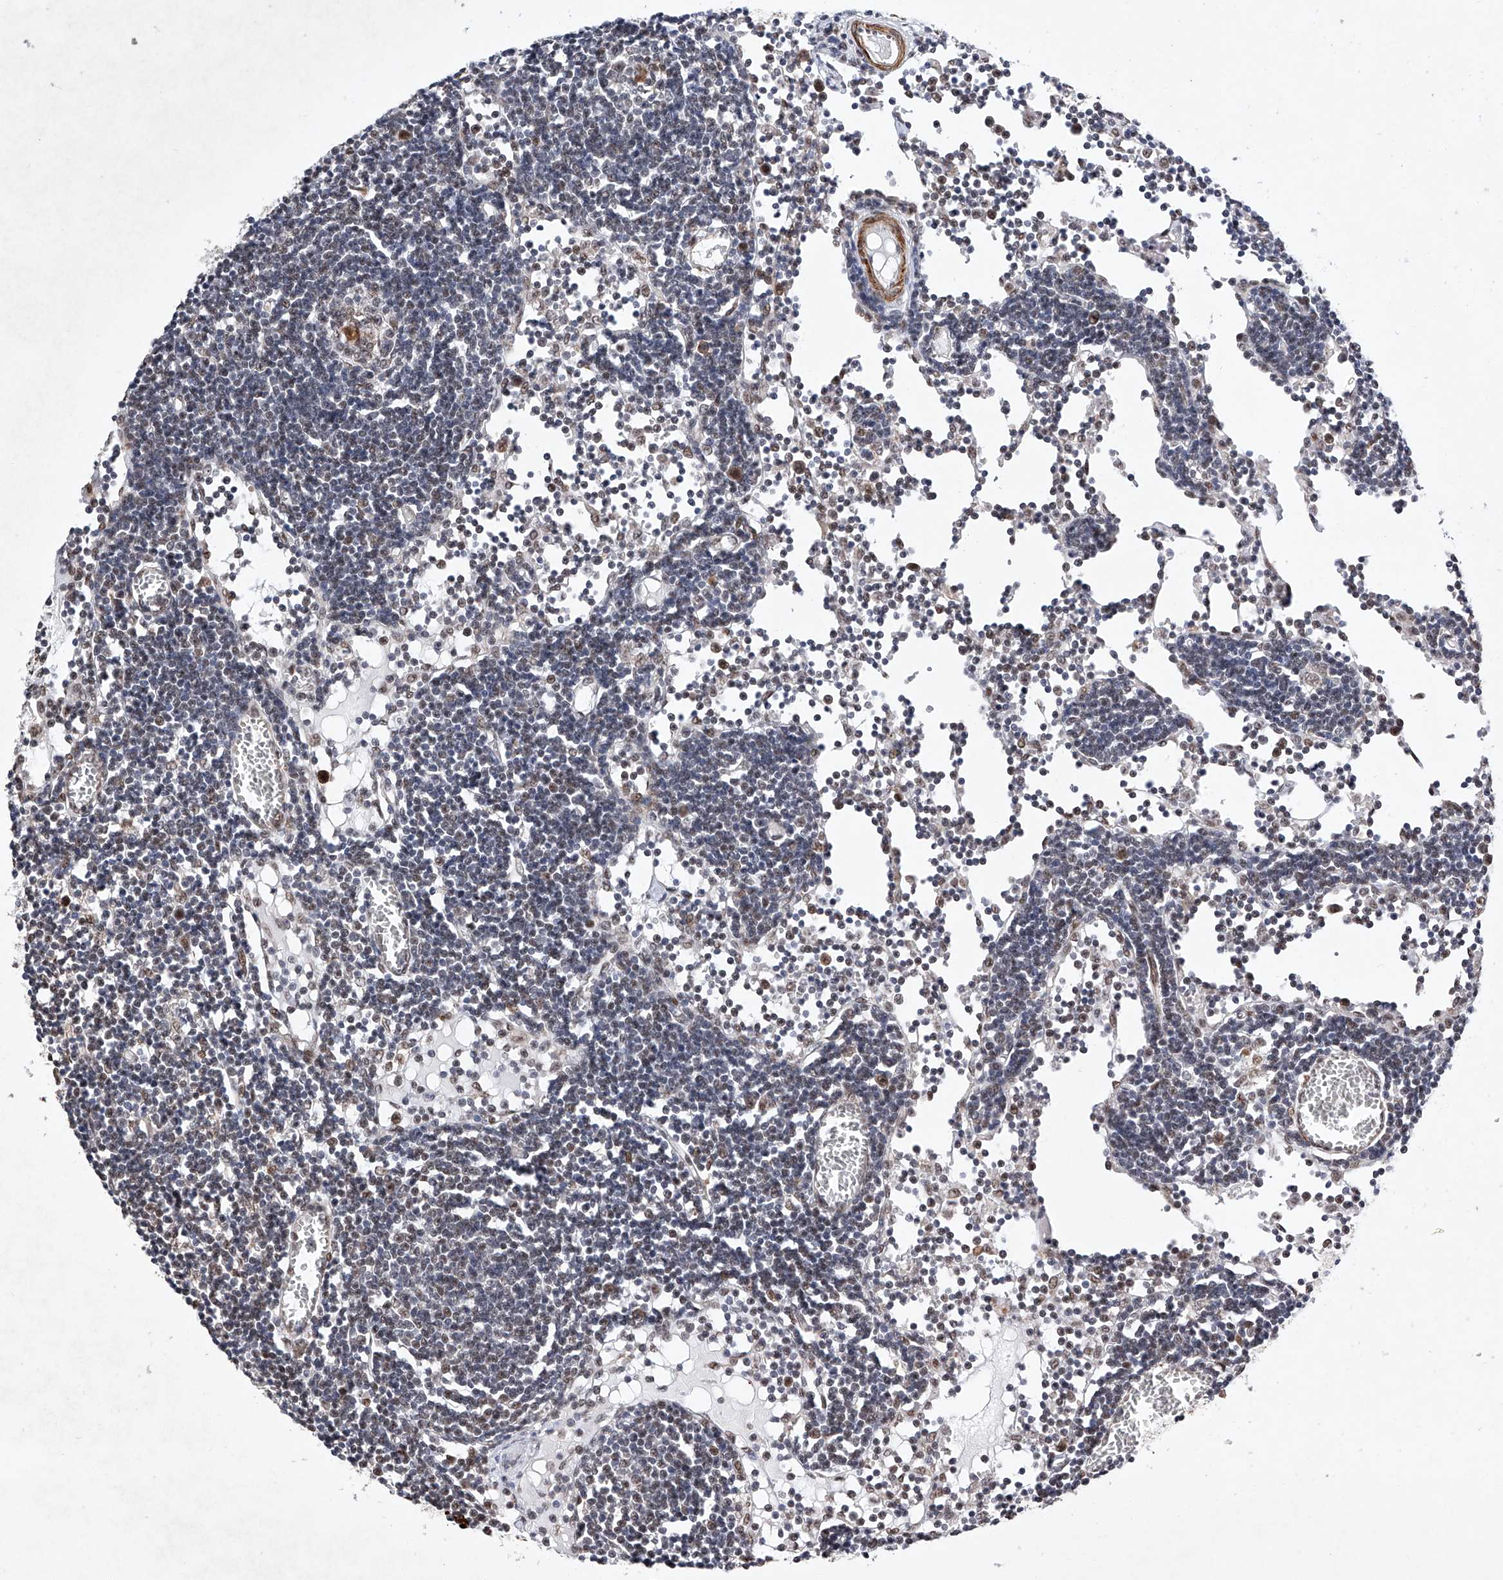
{"staining": {"intensity": "weak", "quantity": "25%-75%", "location": "nuclear"}, "tissue": "lymph node", "cell_type": "Germinal center cells", "image_type": "normal", "snomed": [{"axis": "morphology", "description": "Normal tissue, NOS"}, {"axis": "topography", "description": "Lymph node"}], "caption": "A brown stain highlights weak nuclear staining of a protein in germinal center cells of normal human lymph node.", "gene": "NFATC4", "patient": {"sex": "female", "age": 11}}